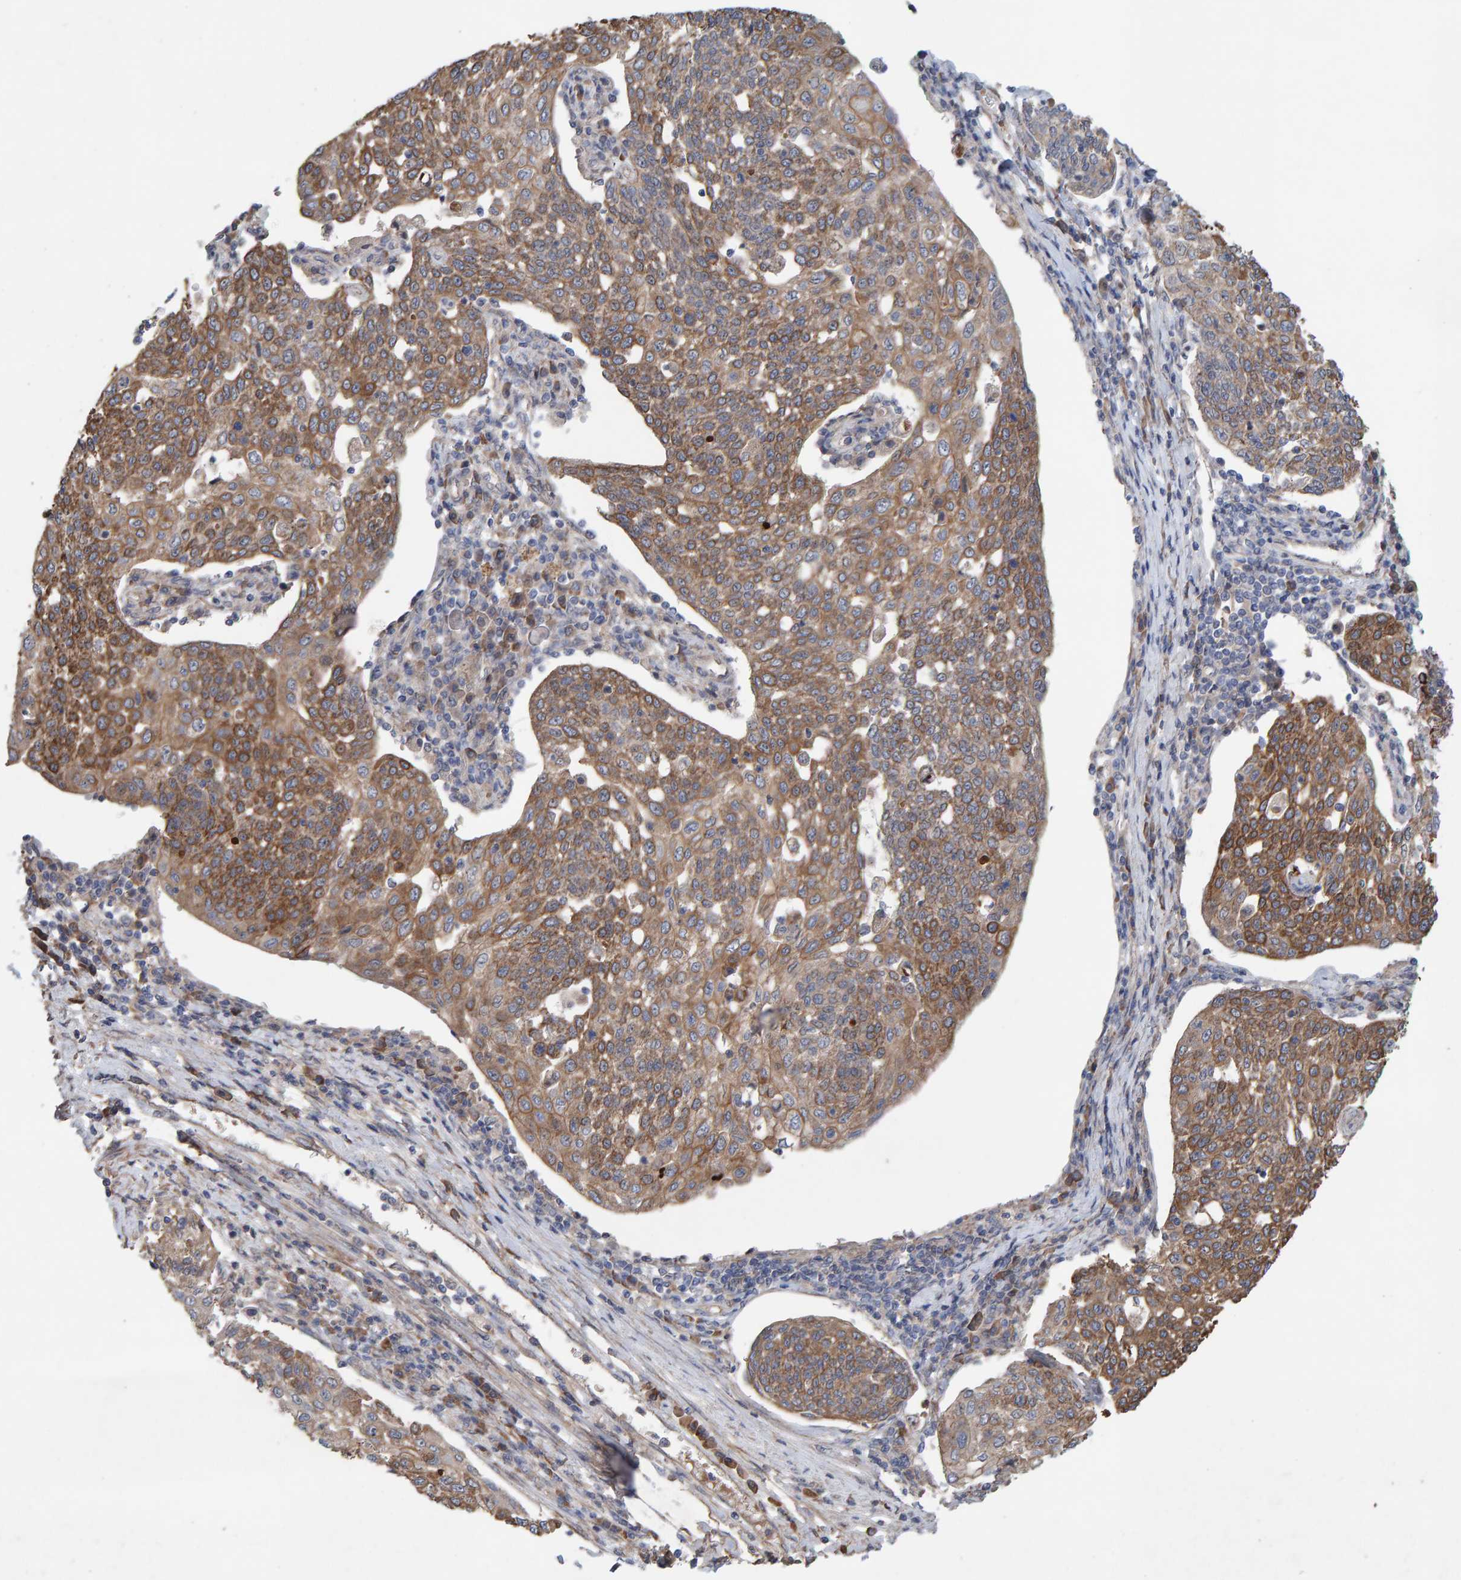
{"staining": {"intensity": "moderate", "quantity": ">75%", "location": "cytoplasmic/membranous"}, "tissue": "cervical cancer", "cell_type": "Tumor cells", "image_type": "cancer", "snomed": [{"axis": "morphology", "description": "Squamous cell carcinoma, NOS"}, {"axis": "topography", "description": "Cervix"}], "caption": "Protein staining displays moderate cytoplasmic/membranous positivity in about >75% of tumor cells in cervical cancer.", "gene": "LRSAM1", "patient": {"sex": "female", "age": 34}}